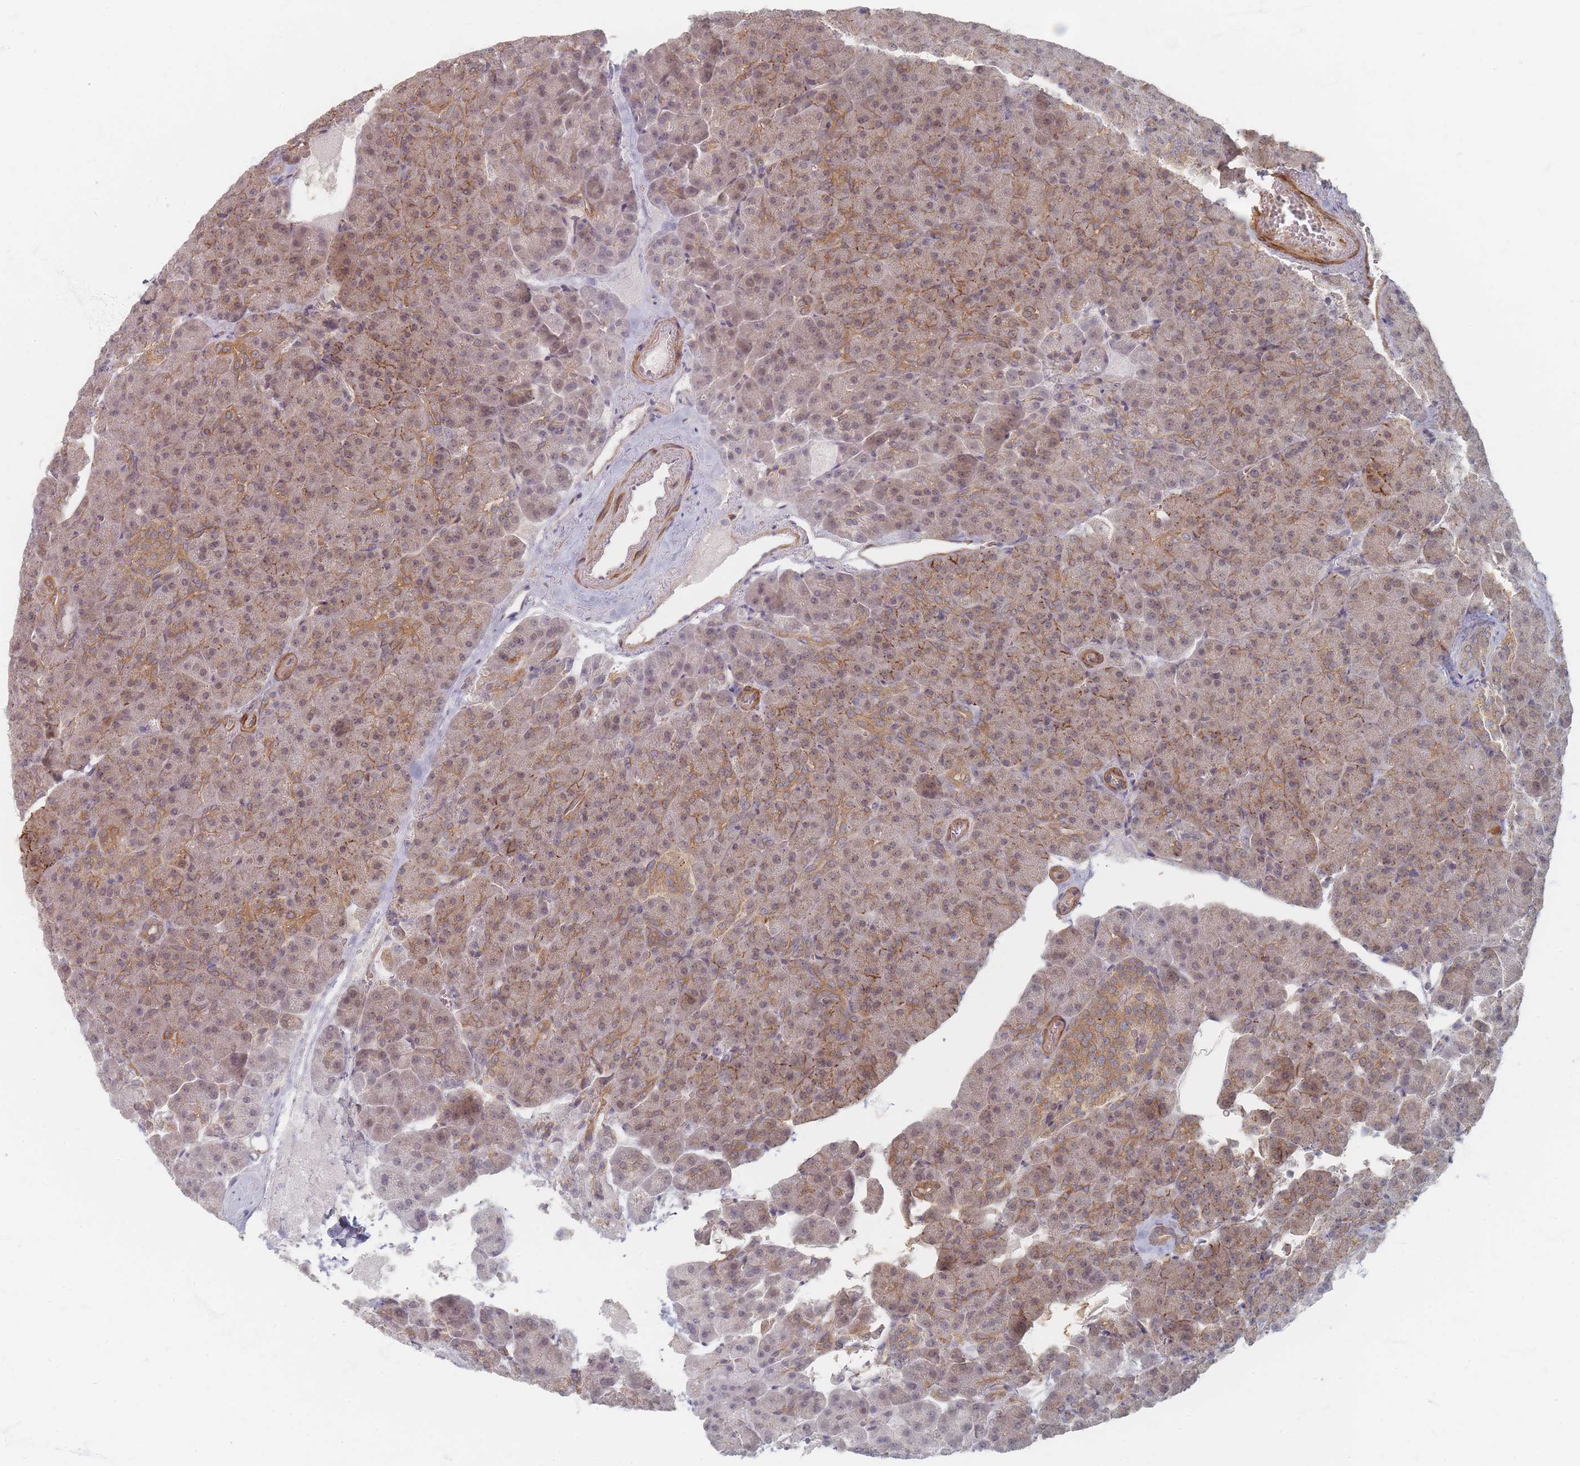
{"staining": {"intensity": "moderate", "quantity": ">75%", "location": "cytoplasmic/membranous,nuclear"}, "tissue": "pancreas", "cell_type": "Exocrine glandular cells", "image_type": "normal", "snomed": [{"axis": "morphology", "description": "Normal tissue, NOS"}, {"axis": "topography", "description": "Pancreas"}], "caption": "Pancreas stained for a protein (brown) demonstrates moderate cytoplasmic/membranous,nuclear positive expression in about >75% of exocrine glandular cells.", "gene": "GLE1", "patient": {"sex": "female", "age": 74}}